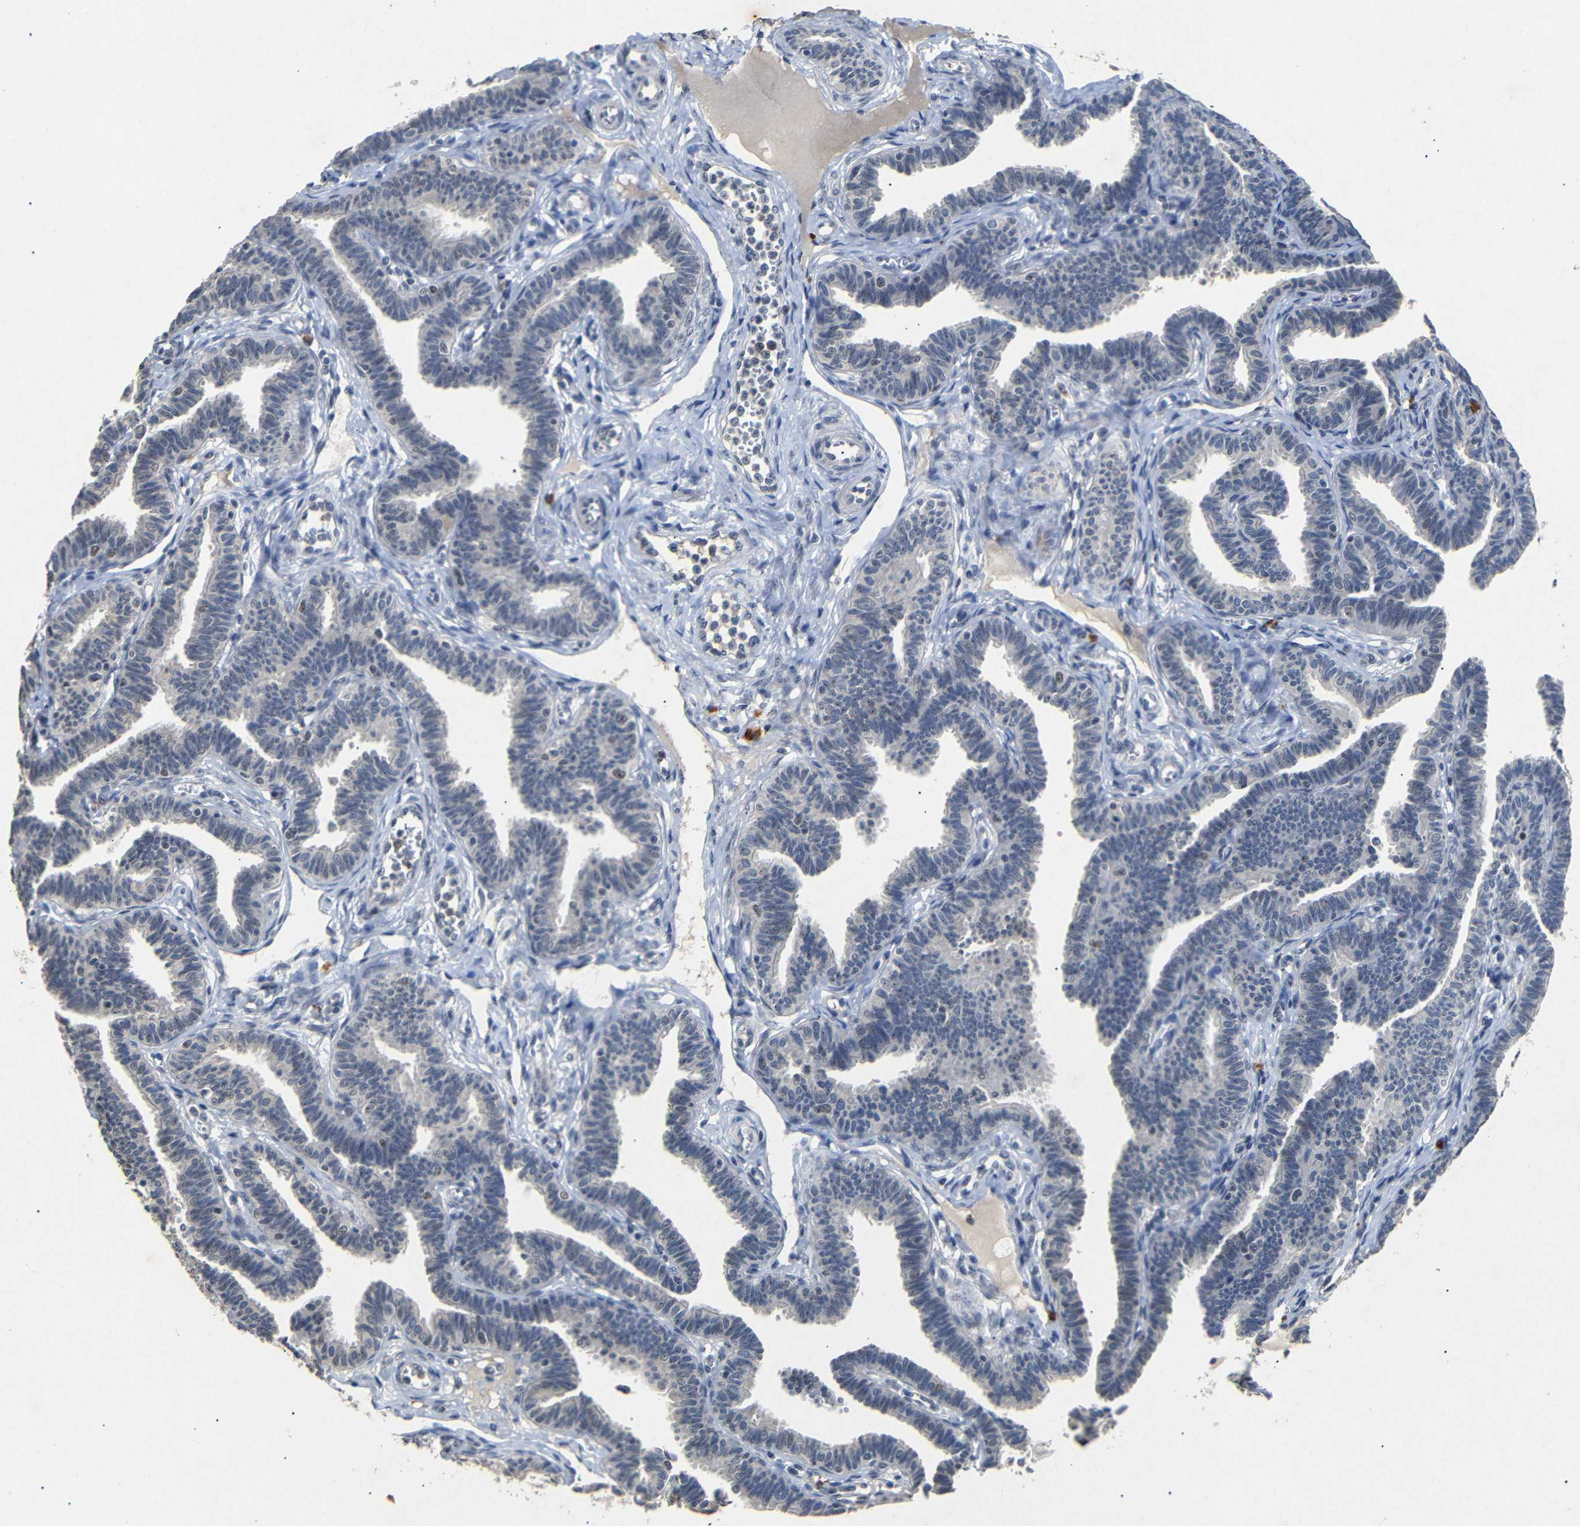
{"staining": {"intensity": "moderate", "quantity": "25%-75%", "location": "nuclear"}, "tissue": "fallopian tube", "cell_type": "Glandular cells", "image_type": "normal", "snomed": [{"axis": "morphology", "description": "Normal tissue, NOS"}, {"axis": "topography", "description": "Fallopian tube"}, {"axis": "topography", "description": "Ovary"}], "caption": "Protein staining of benign fallopian tube exhibits moderate nuclear positivity in about 25%-75% of glandular cells.", "gene": "PARN", "patient": {"sex": "female", "age": 23}}